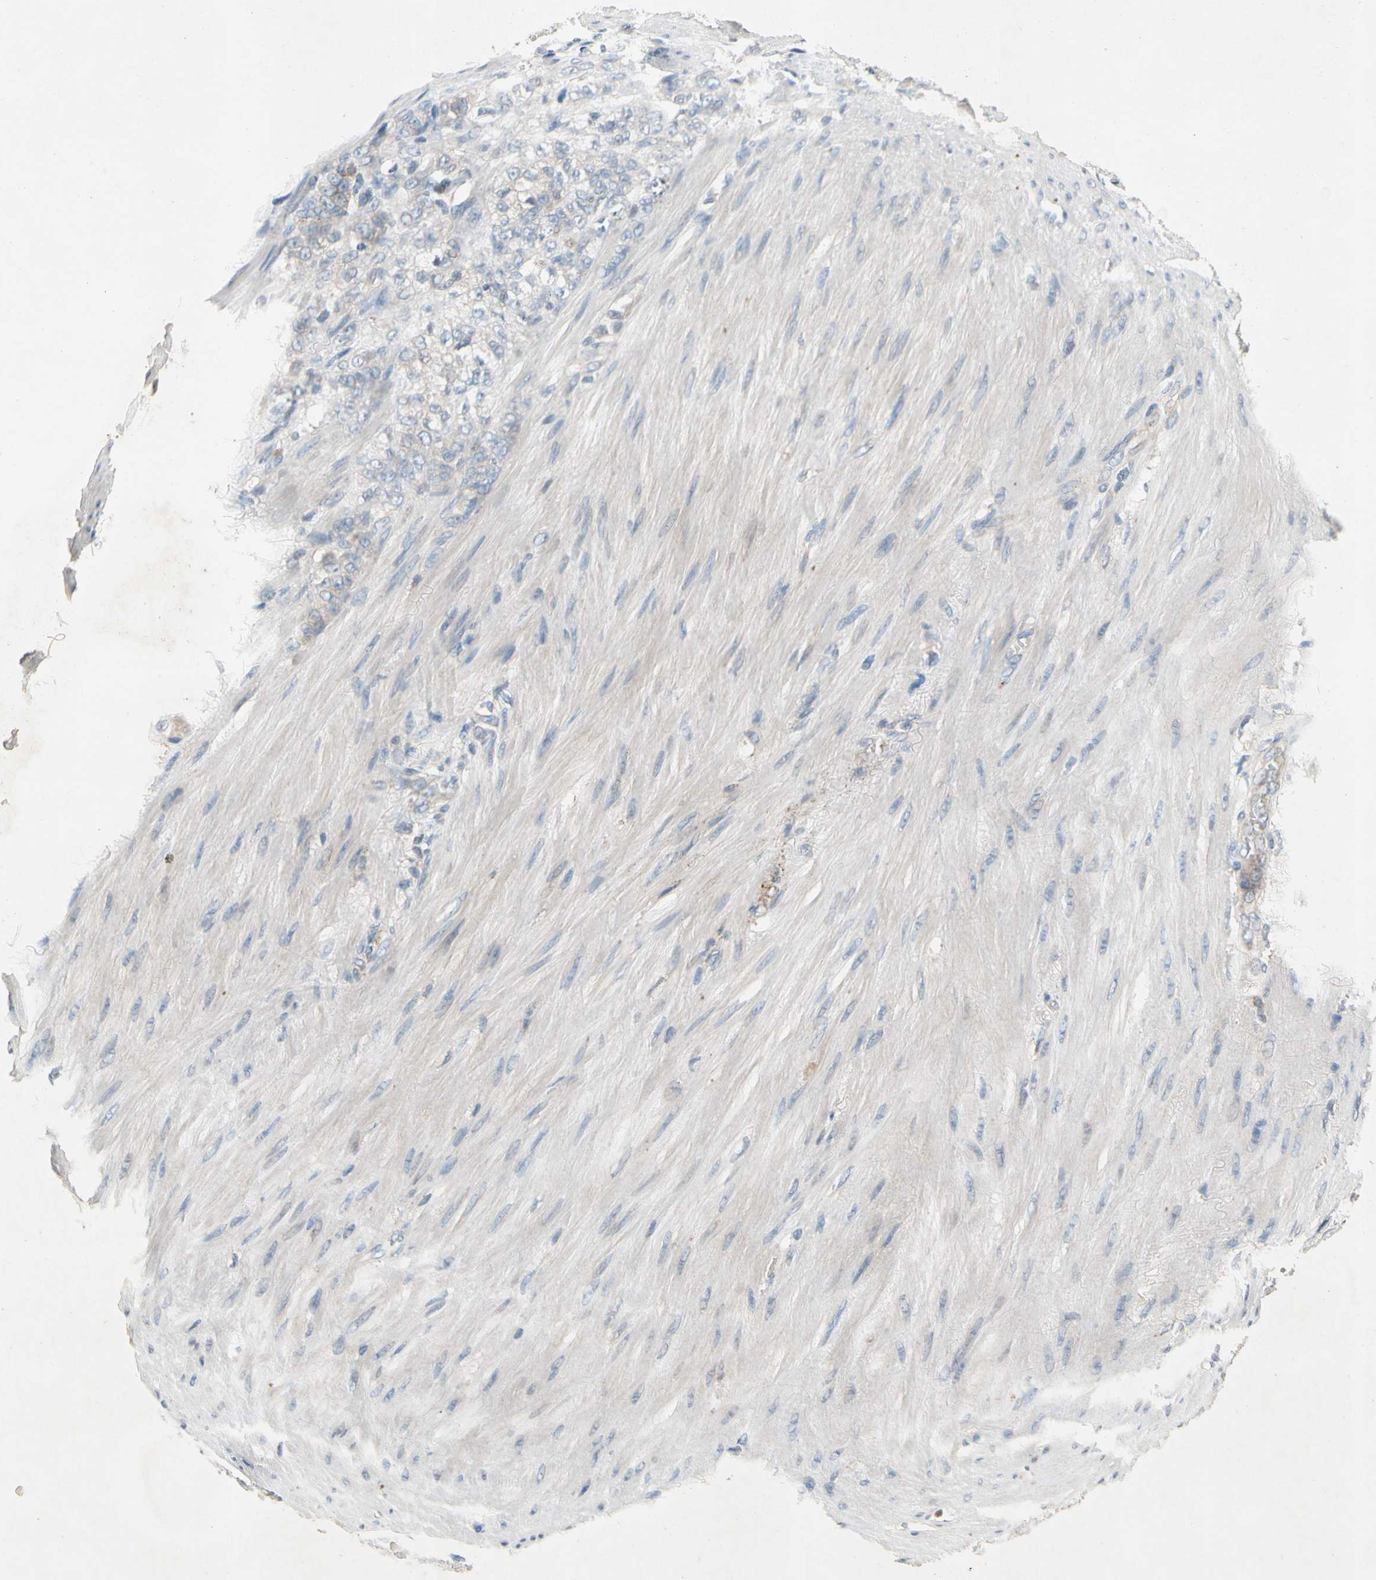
{"staining": {"intensity": "weak", "quantity": "<25%", "location": "cytoplasmic/membranous"}, "tissue": "stomach cancer", "cell_type": "Tumor cells", "image_type": "cancer", "snomed": [{"axis": "morphology", "description": "Adenocarcinoma, NOS"}, {"axis": "topography", "description": "Stomach"}], "caption": "Tumor cells are negative for protein expression in human adenocarcinoma (stomach).", "gene": "NDFIP2", "patient": {"sex": "male", "age": 82}}